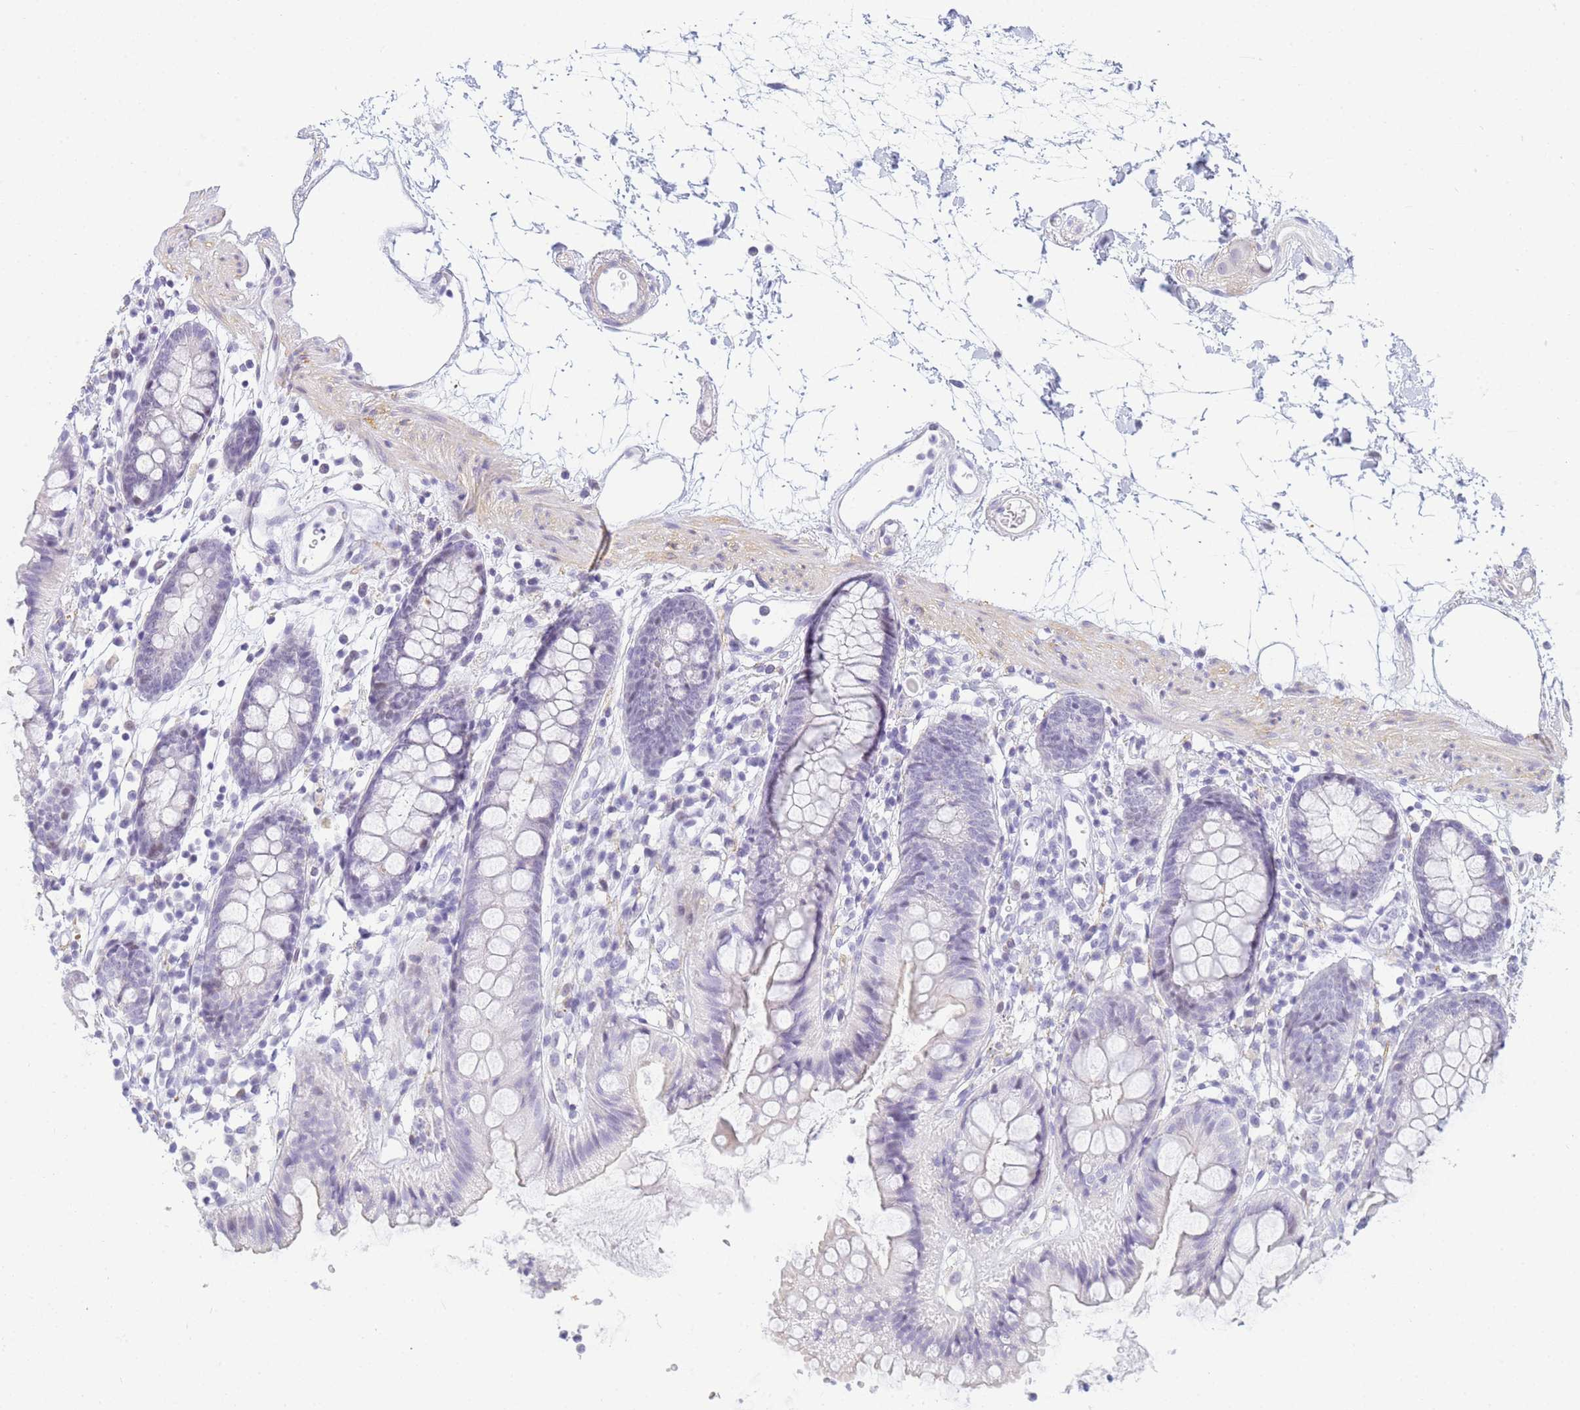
{"staining": {"intensity": "negative", "quantity": "none", "location": "none"}, "tissue": "colon", "cell_type": "Endothelial cells", "image_type": "normal", "snomed": [{"axis": "morphology", "description": "Normal tissue, NOS"}, {"axis": "topography", "description": "Colon"}], "caption": "The immunohistochemistry micrograph has no significant positivity in endothelial cells of colon.", "gene": "SNX20", "patient": {"sex": "female", "age": 84}}